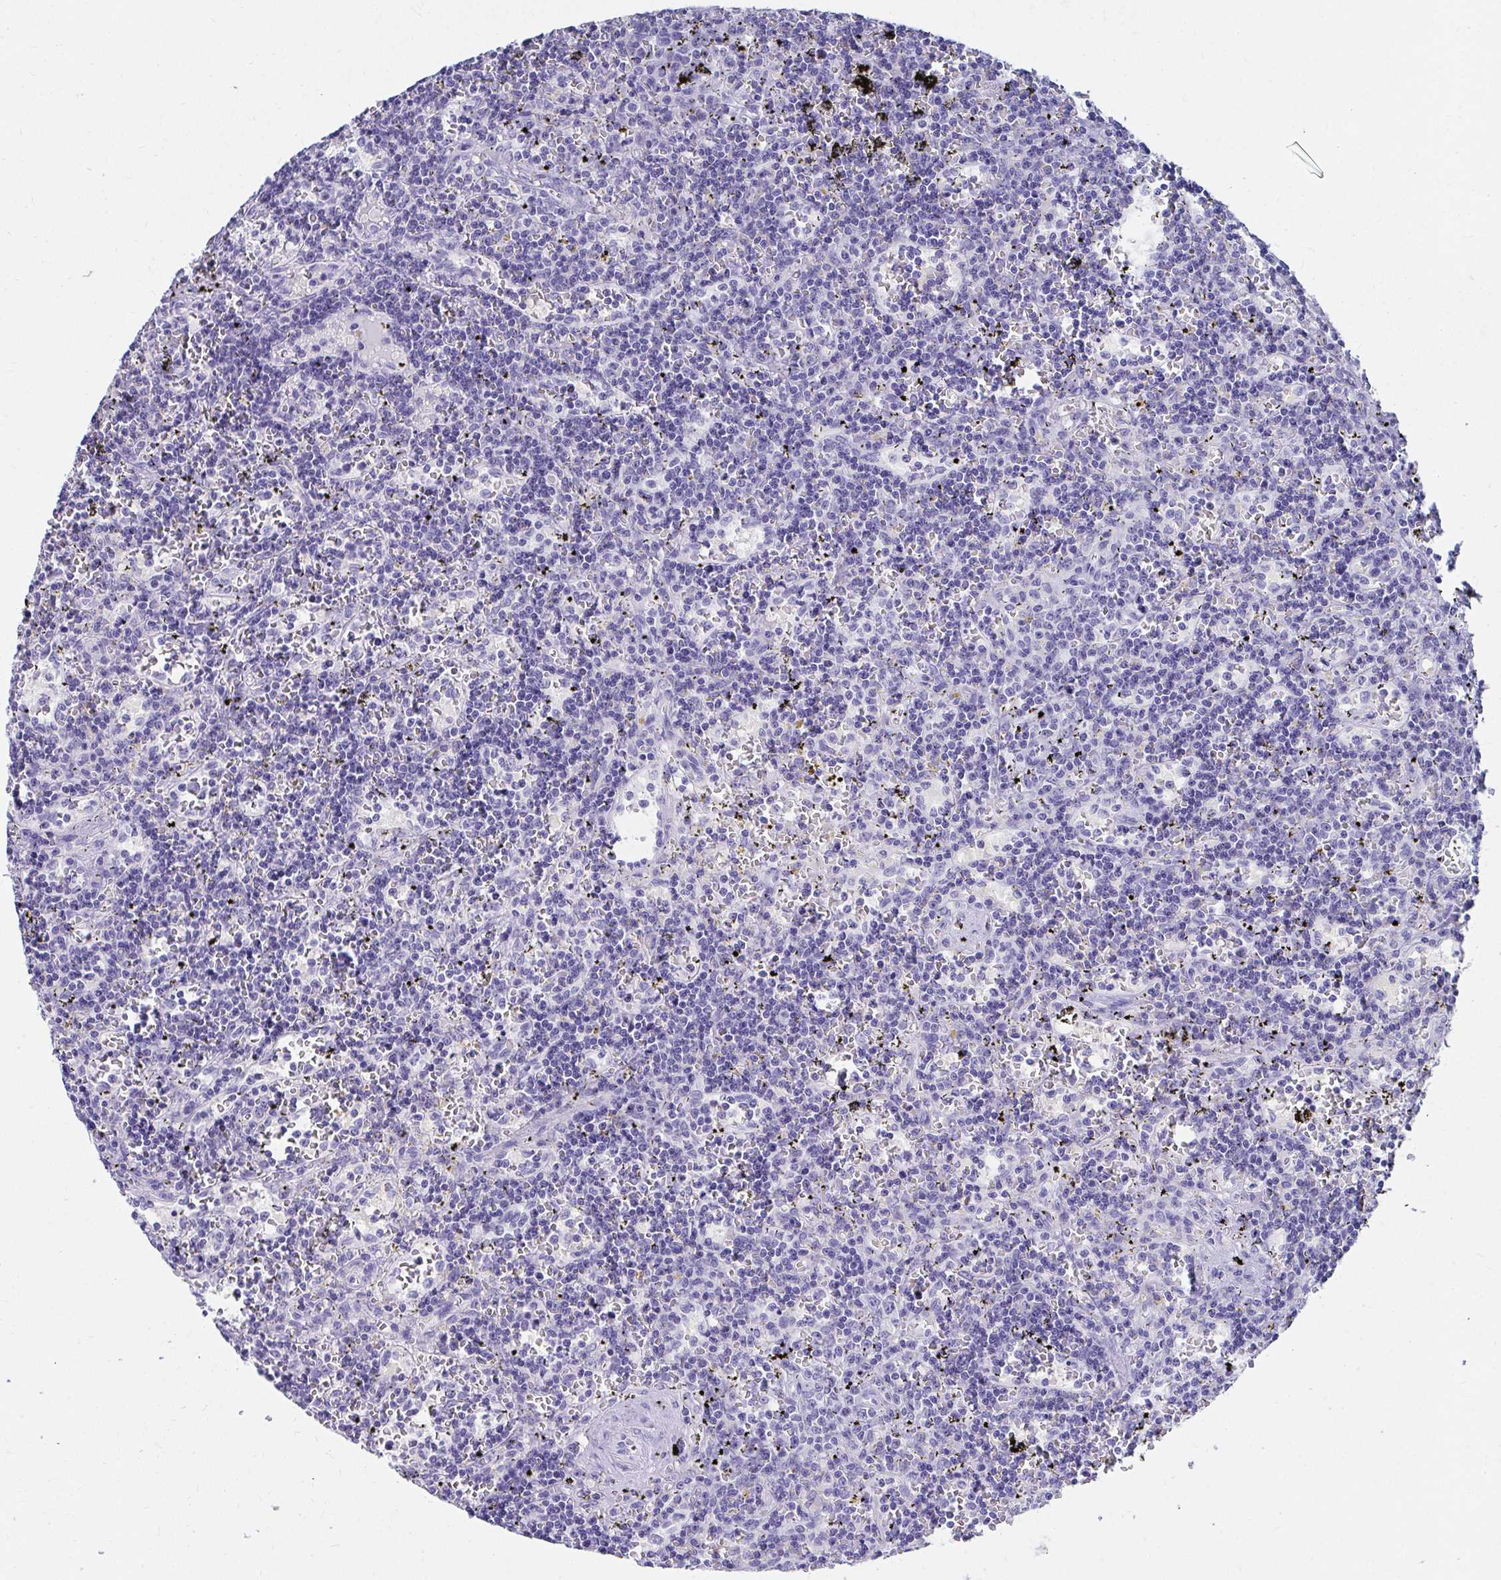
{"staining": {"intensity": "negative", "quantity": "none", "location": "none"}, "tissue": "lymphoma", "cell_type": "Tumor cells", "image_type": "cancer", "snomed": [{"axis": "morphology", "description": "Malignant lymphoma, non-Hodgkin's type, Low grade"}, {"axis": "topography", "description": "Spleen"}], "caption": "Immunohistochemistry (IHC) photomicrograph of neoplastic tissue: lymphoma stained with DAB (3,3'-diaminobenzidine) exhibits no significant protein staining in tumor cells.", "gene": "DPEP3", "patient": {"sex": "male", "age": 60}}